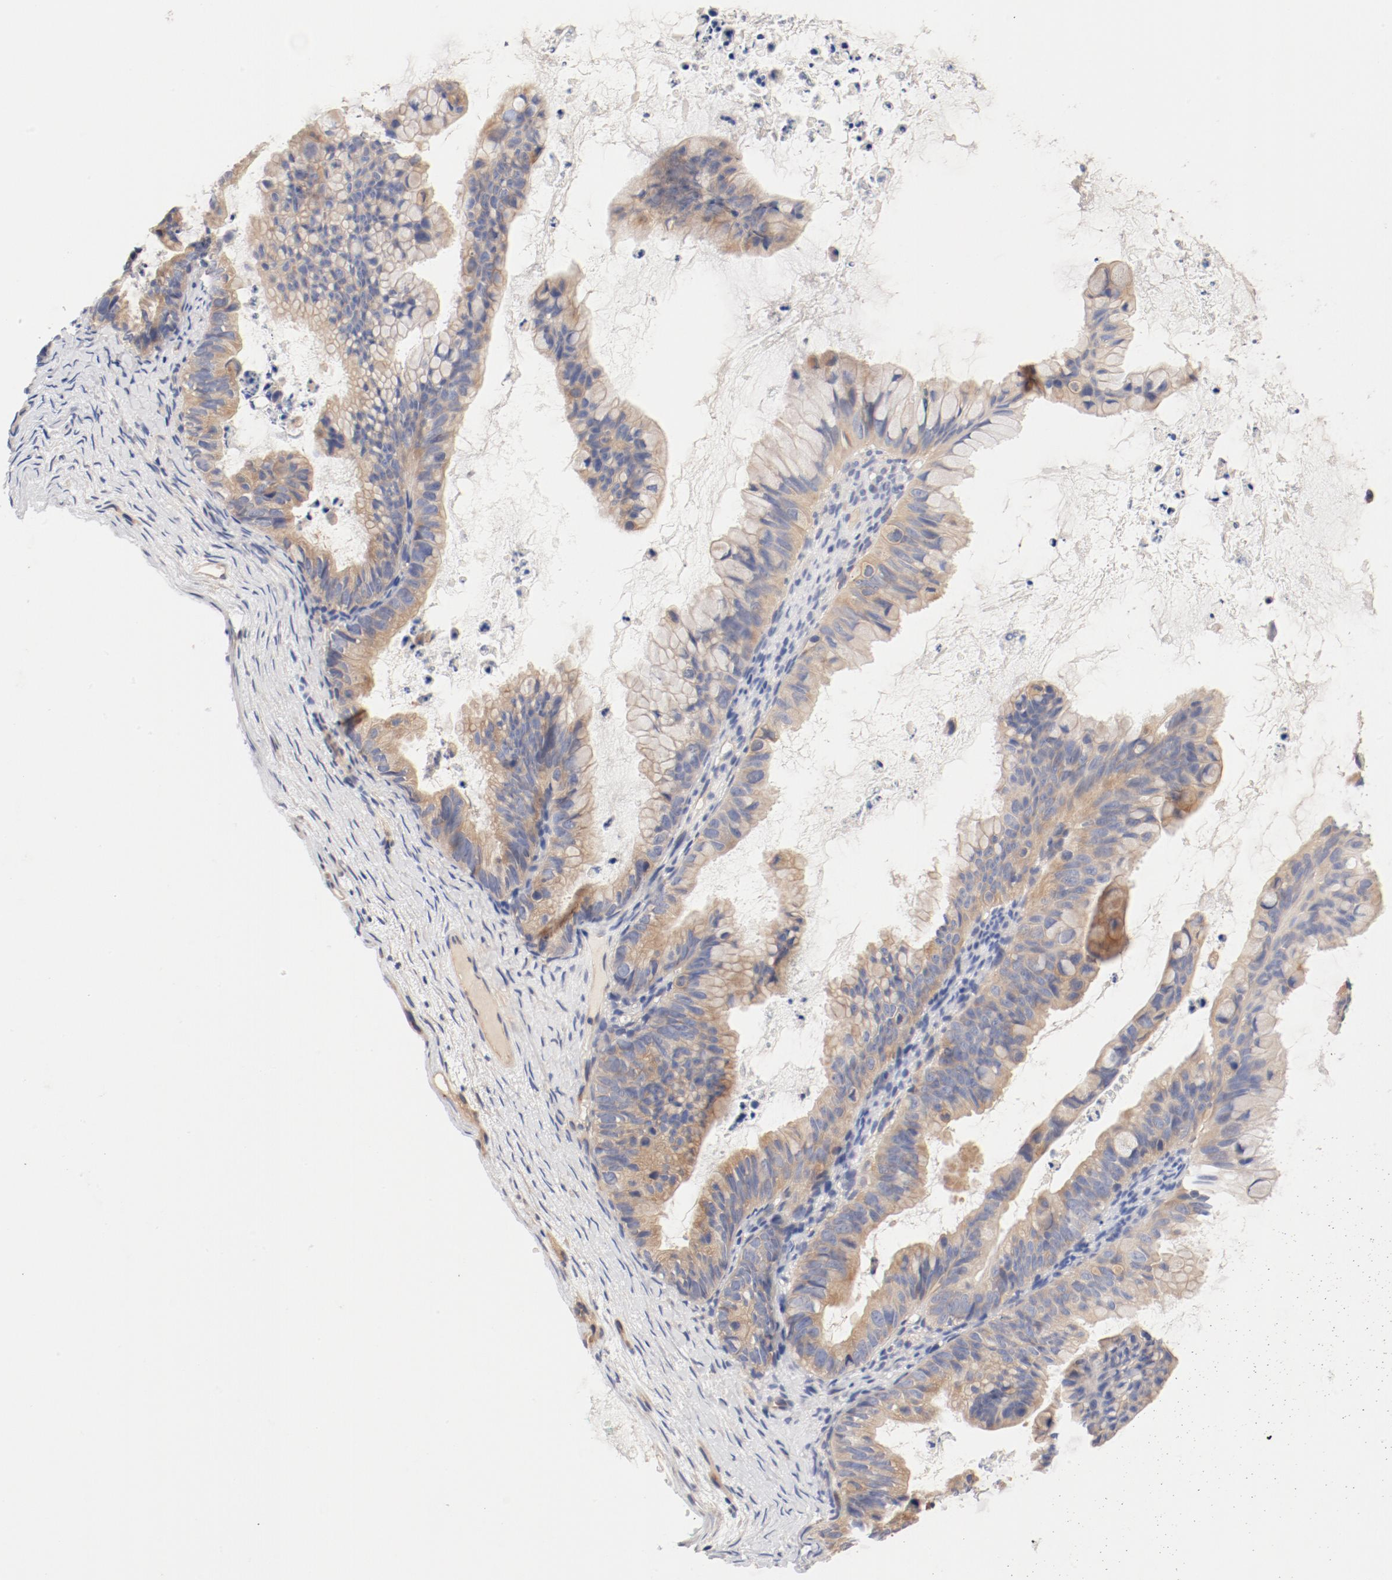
{"staining": {"intensity": "moderate", "quantity": ">75%", "location": "cytoplasmic/membranous"}, "tissue": "ovarian cancer", "cell_type": "Tumor cells", "image_type": "cancer", "snomed": [{"axis": "morphology", "description": "Cystadenocarcinoma, mucinous, NOS"}, {"axis": "topography", "description": "Ovary"}], "caption": "Protein analysis of ovarian cancer (mucinous cystadenocarcinoma) tissue shows moderate cytoplasmic/membranous staining in approximately >75% of tumor cells.", "gene": "DYNC1H1", "patient": {"sex": "female", "age": 36}}